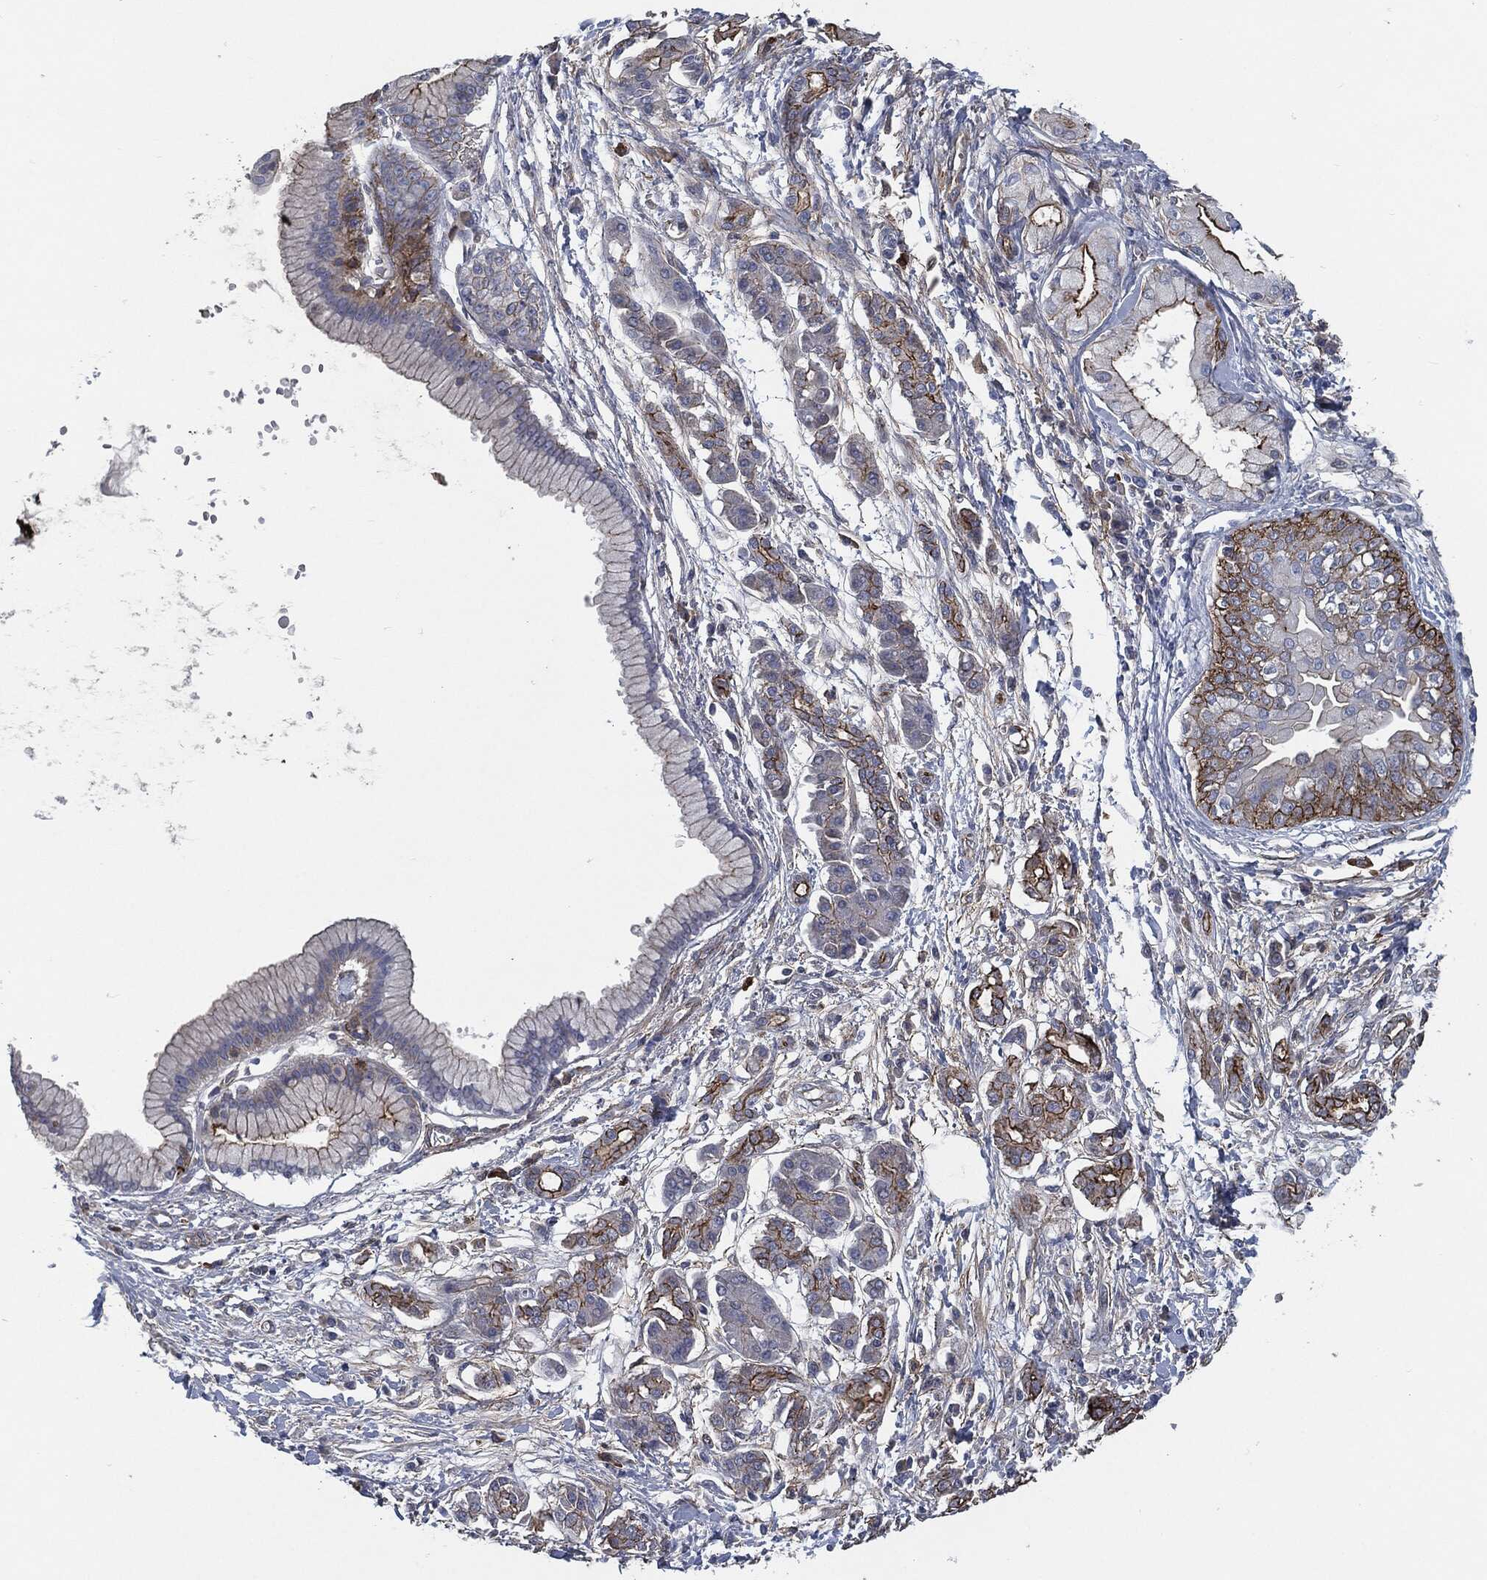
{"staining": {"intensity": "strong", "quantity": "25%-75%", "location": "cytoplasmic/membranous"}, "tissue": "pancreatic cancer", "cell_type": "Tumor cells", "image_type": "cancer", "snomed": [{"axis": "morphology", "description": "Adenocarcinoma, NOS"}, {"axis": "topography", "description": "Pancreas"}], "caption": "Tumor cells show high levels of strong cytoplasmic/membranous staining in about 25%-75% of cells in human adenocarcinoma (pancreatic).", "gene": "SVIL", "patient": {"sex": "male", "age": 72}}